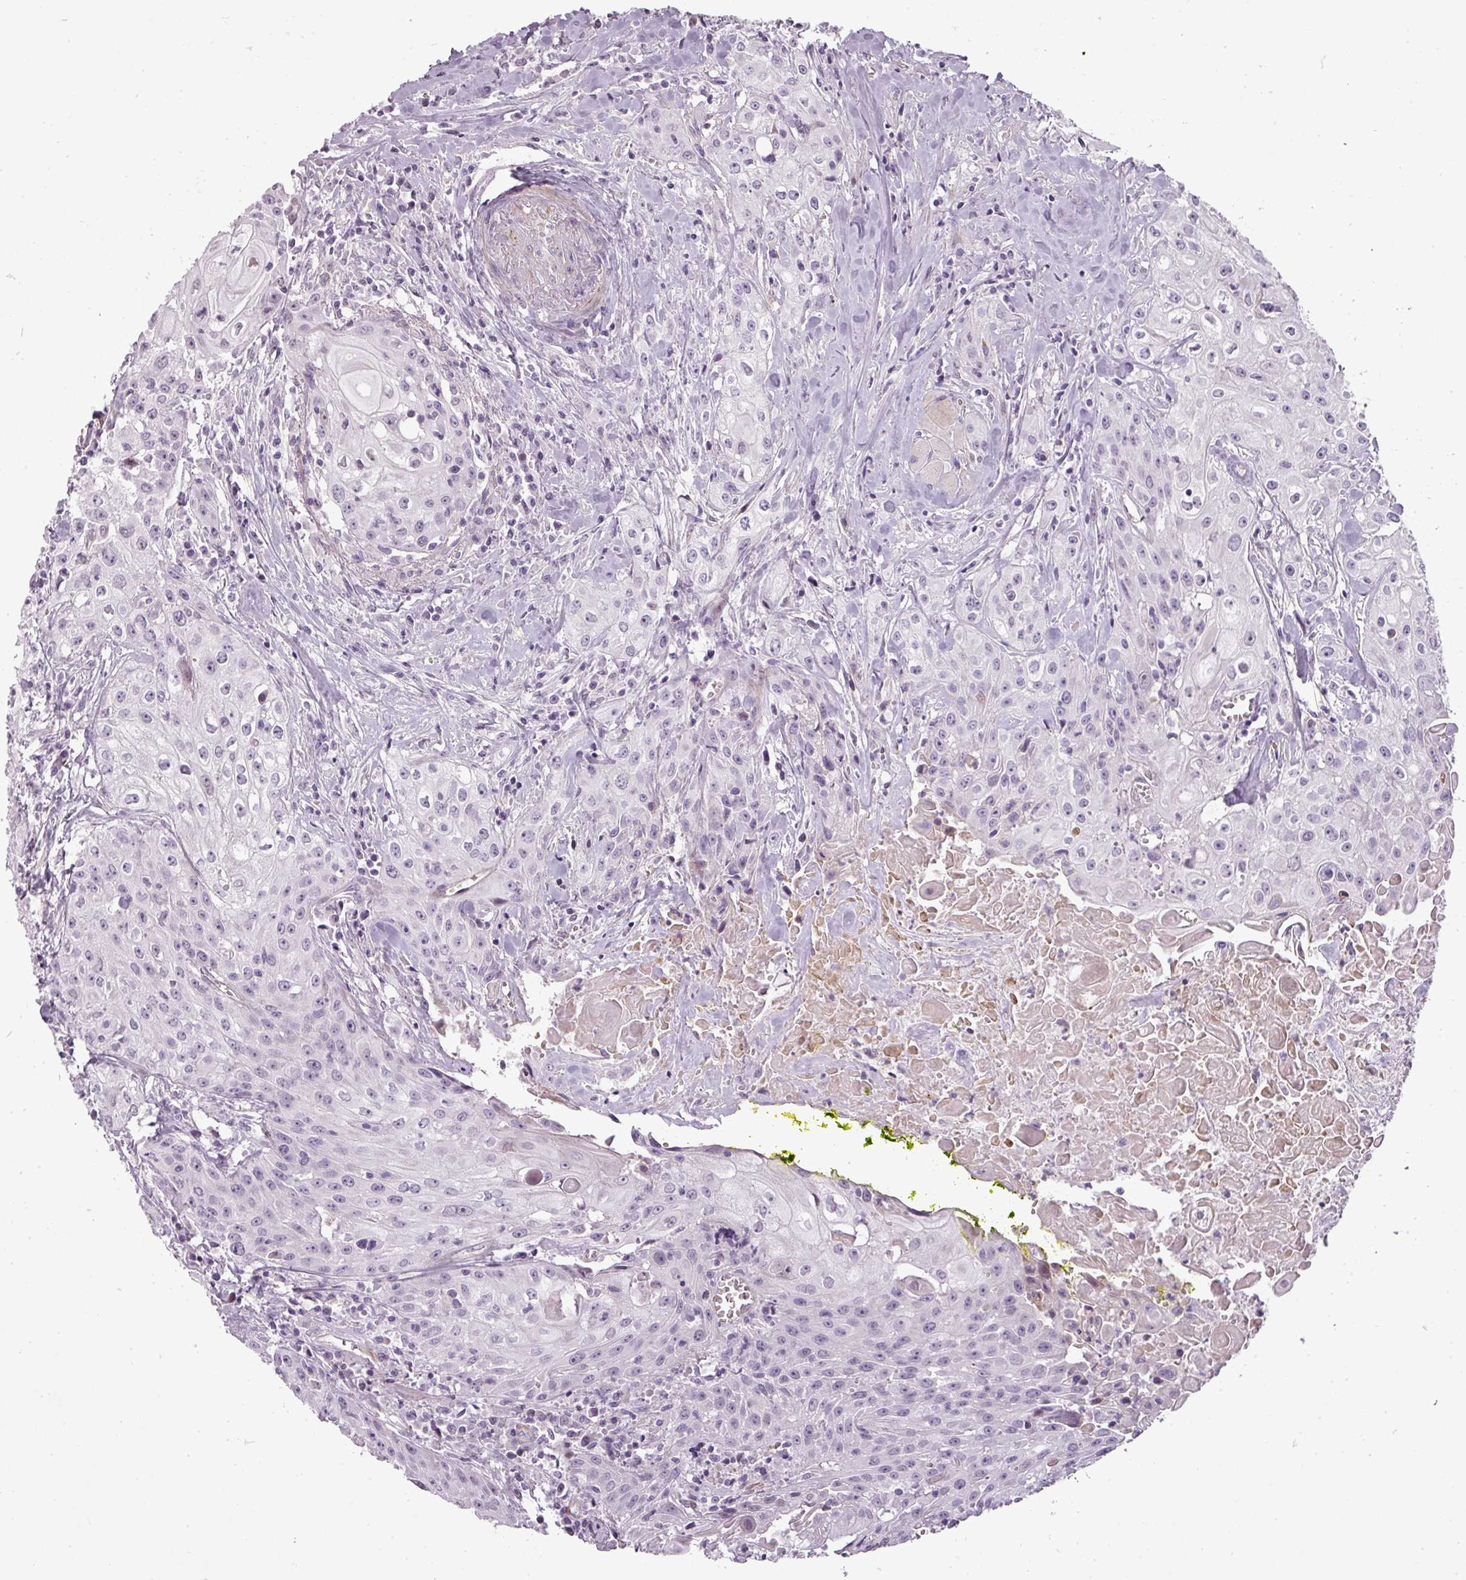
{"staining": {"intensity": "negative", "quantity": "none", "location": "none"}, "tissue": "head and neck cancer", "cell_type": "Tumor cells", "image_type": "cancer", "snomed": [{"axis": "morphology", "description": "Squamous cell carcinoma, NOS"}, {"axis": "topography", "description": "Oral tissue"}, {"axis": "topography", "description": "Head-Neck"}], "caption": "IHC of head and neck squamous cell carcinoma reveals no positivity in tumor cells.", "gene": "CHRDL1", "patient": {"sex": "female", "age": 82}}